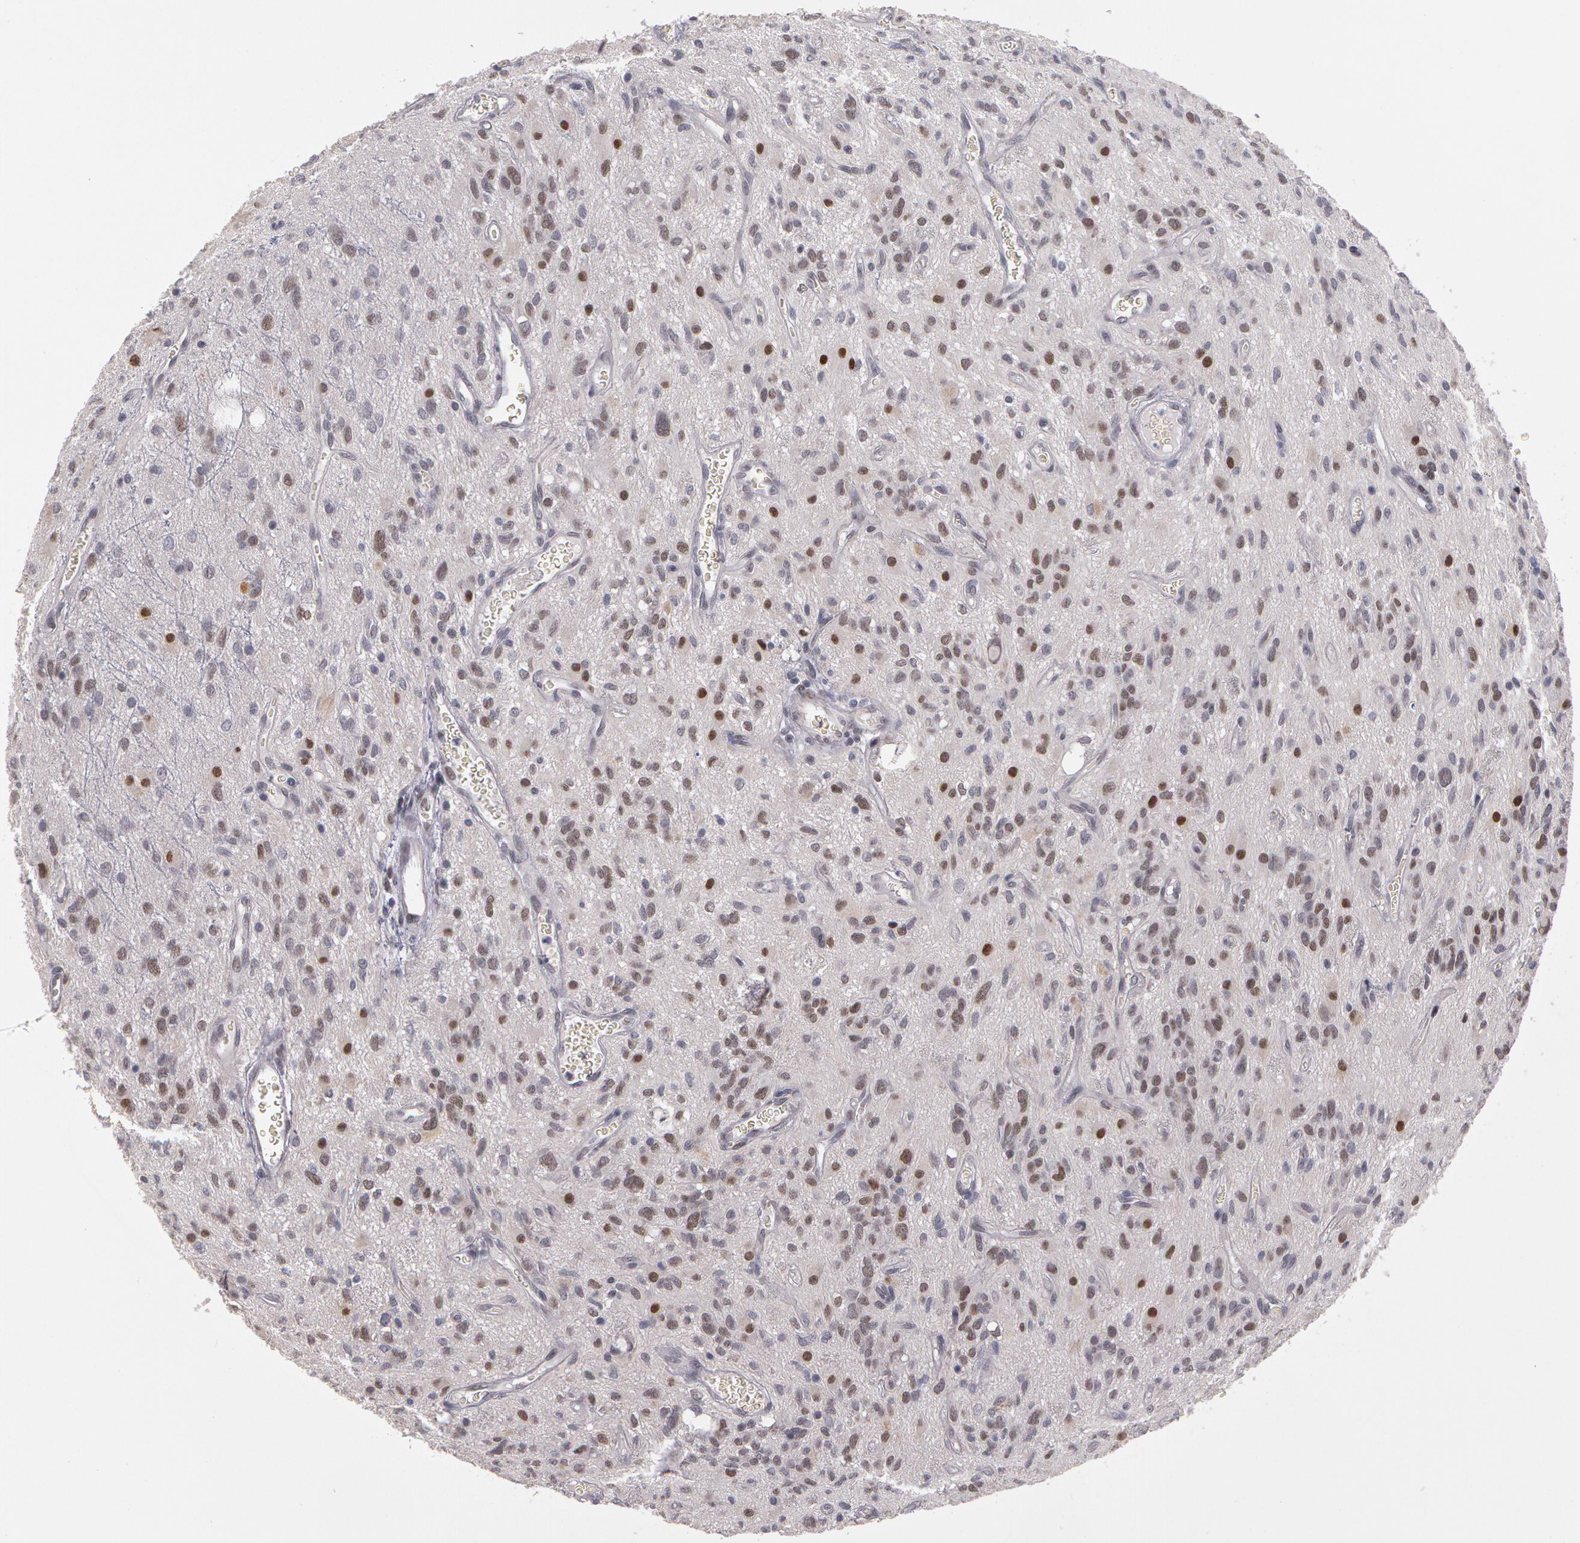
{"staining": {"intensity": "weak", "quantity": "<25%", "location": "nuclear"}, "tissue": "glioma", "cell_type": "Tumor cells", "image_type": "cancer", "snomed": [{"axis": "morphology", "description": "Glioma, malignant, Low grade"}, {"axis": "topography", "description": "Brain"}], "caption": "Tumor cells are negative for brown protein staining in malignant glioma (low-grade).", "gene": "PRICKLE1", "patient": {"sex": "female", "age": 15}}